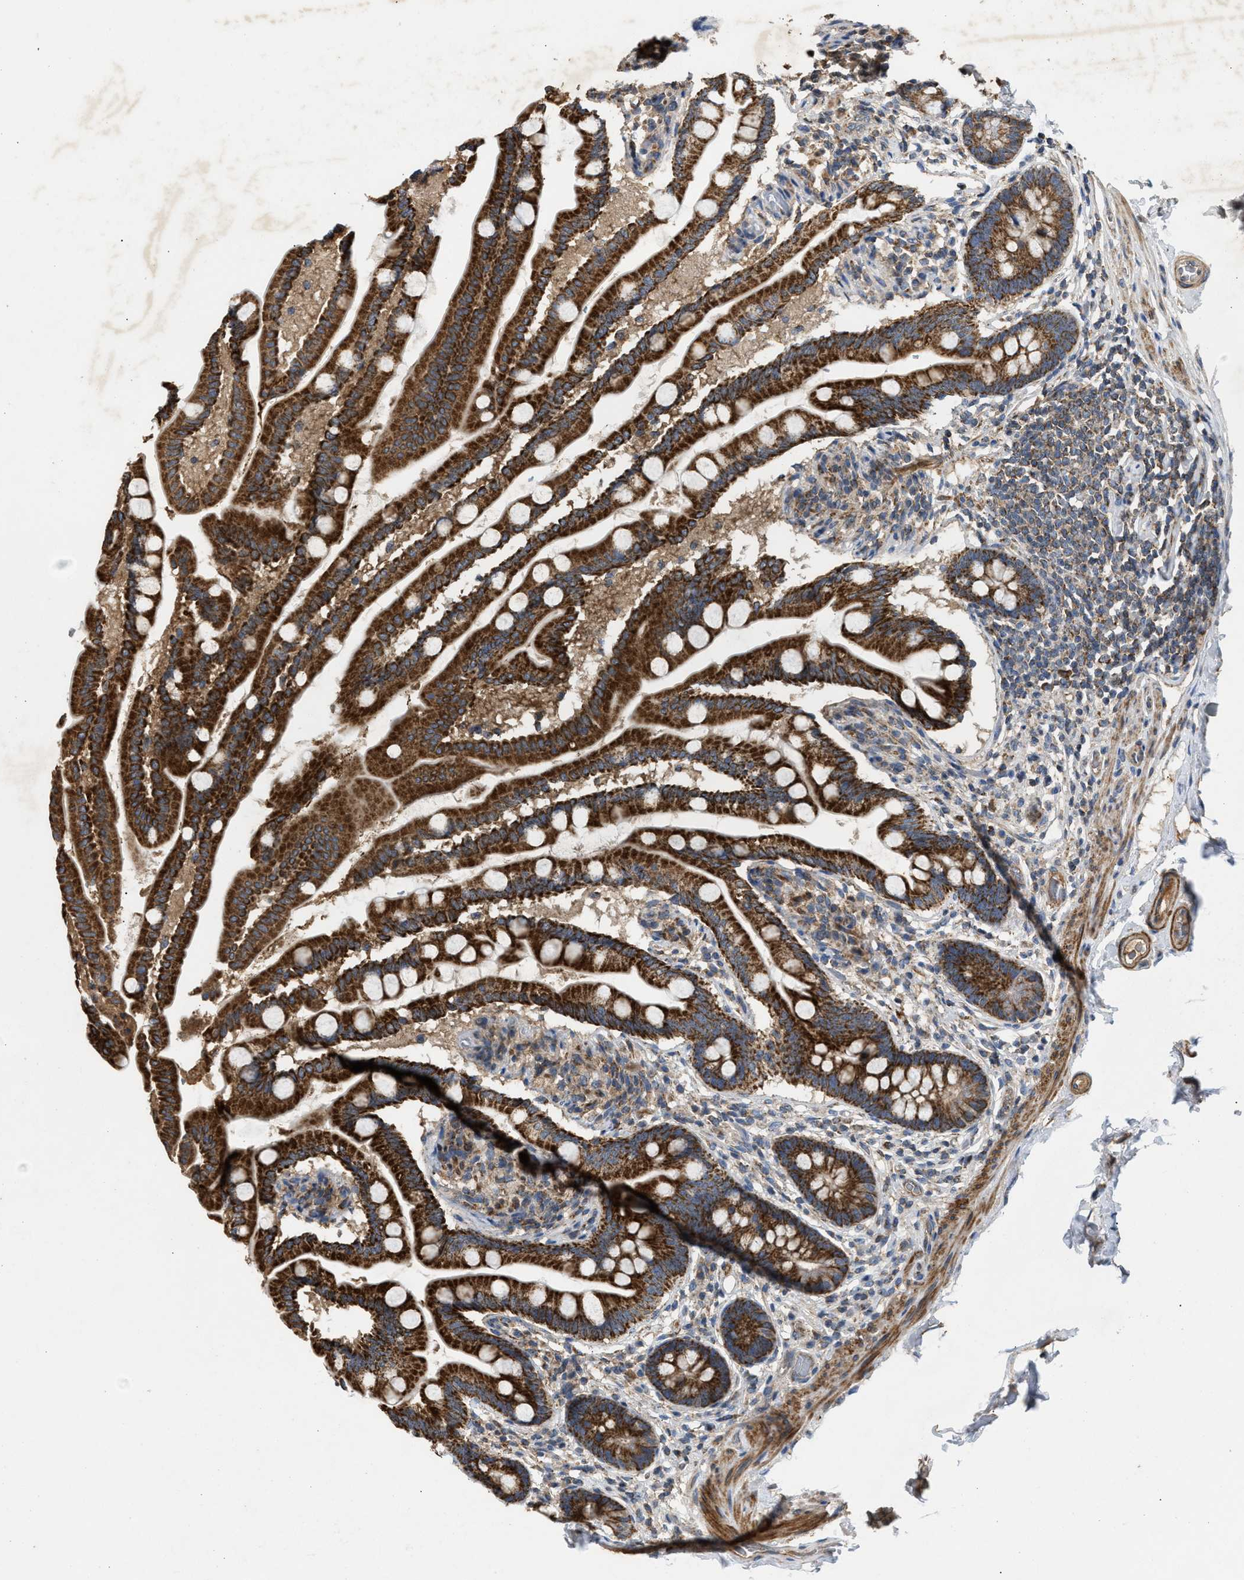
{"staining": {"intensity": "strong", "quantity": ">75%", "location": "cytoplasmic/membranous"}, "tissue": "small intestine", "cell_type": "Glandular cells", "image_type": "normal", "snomed": [{"axis": "morphology", "description": "Normal tissue, NOS"}, {"axis": "topography", "description": "Small intestine"}], "caption": "Strong cytoplasmic/membranous expression for a protein is seen in about >75% of glandular cells of normal small intestine using immunohistochemistry (IHC).", "gene": "TACO1", "patient": {"sex": "female", "age": 56}}